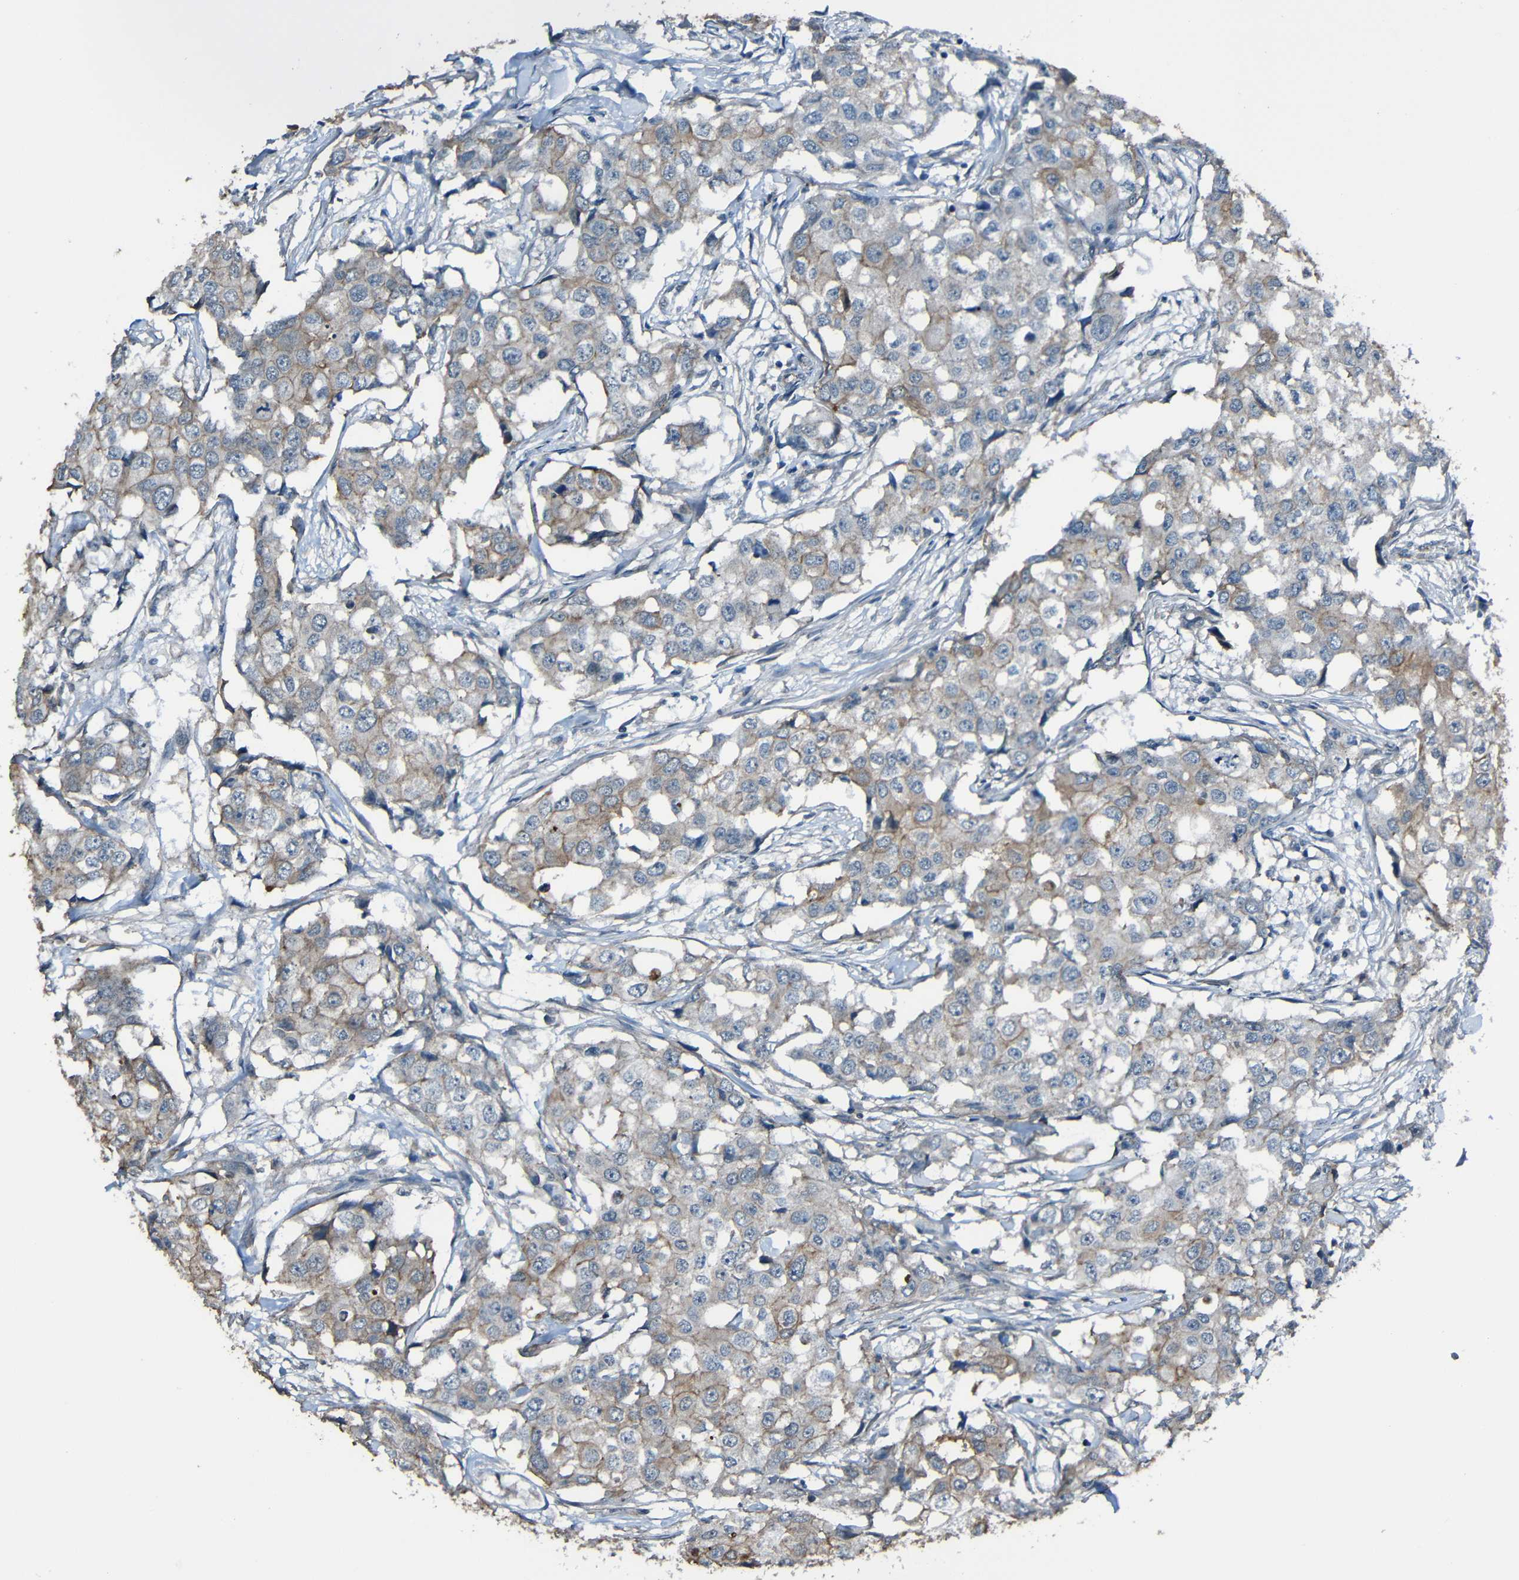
{"staining": {"intensity": "weak", "quantity": ">75%", "location": "cytoplasmic/membranous"}, "tissue": "breast cancer", "cell_type": "Tumor cells", "image_type": "cancer", "snomed": [{"axis": "morphology", "description": "Duct carcinoma"}, {"axis": "topography", "description": "Breast"}], "caption": "Invasive ductal carcinoma (breast) stained for a protein (brown) shows weak cytoplasmic/membranous positive staining in about >75% of tumor cells.", "gene": "LGR5", "patient": {"sex": "female", "age": 27}}